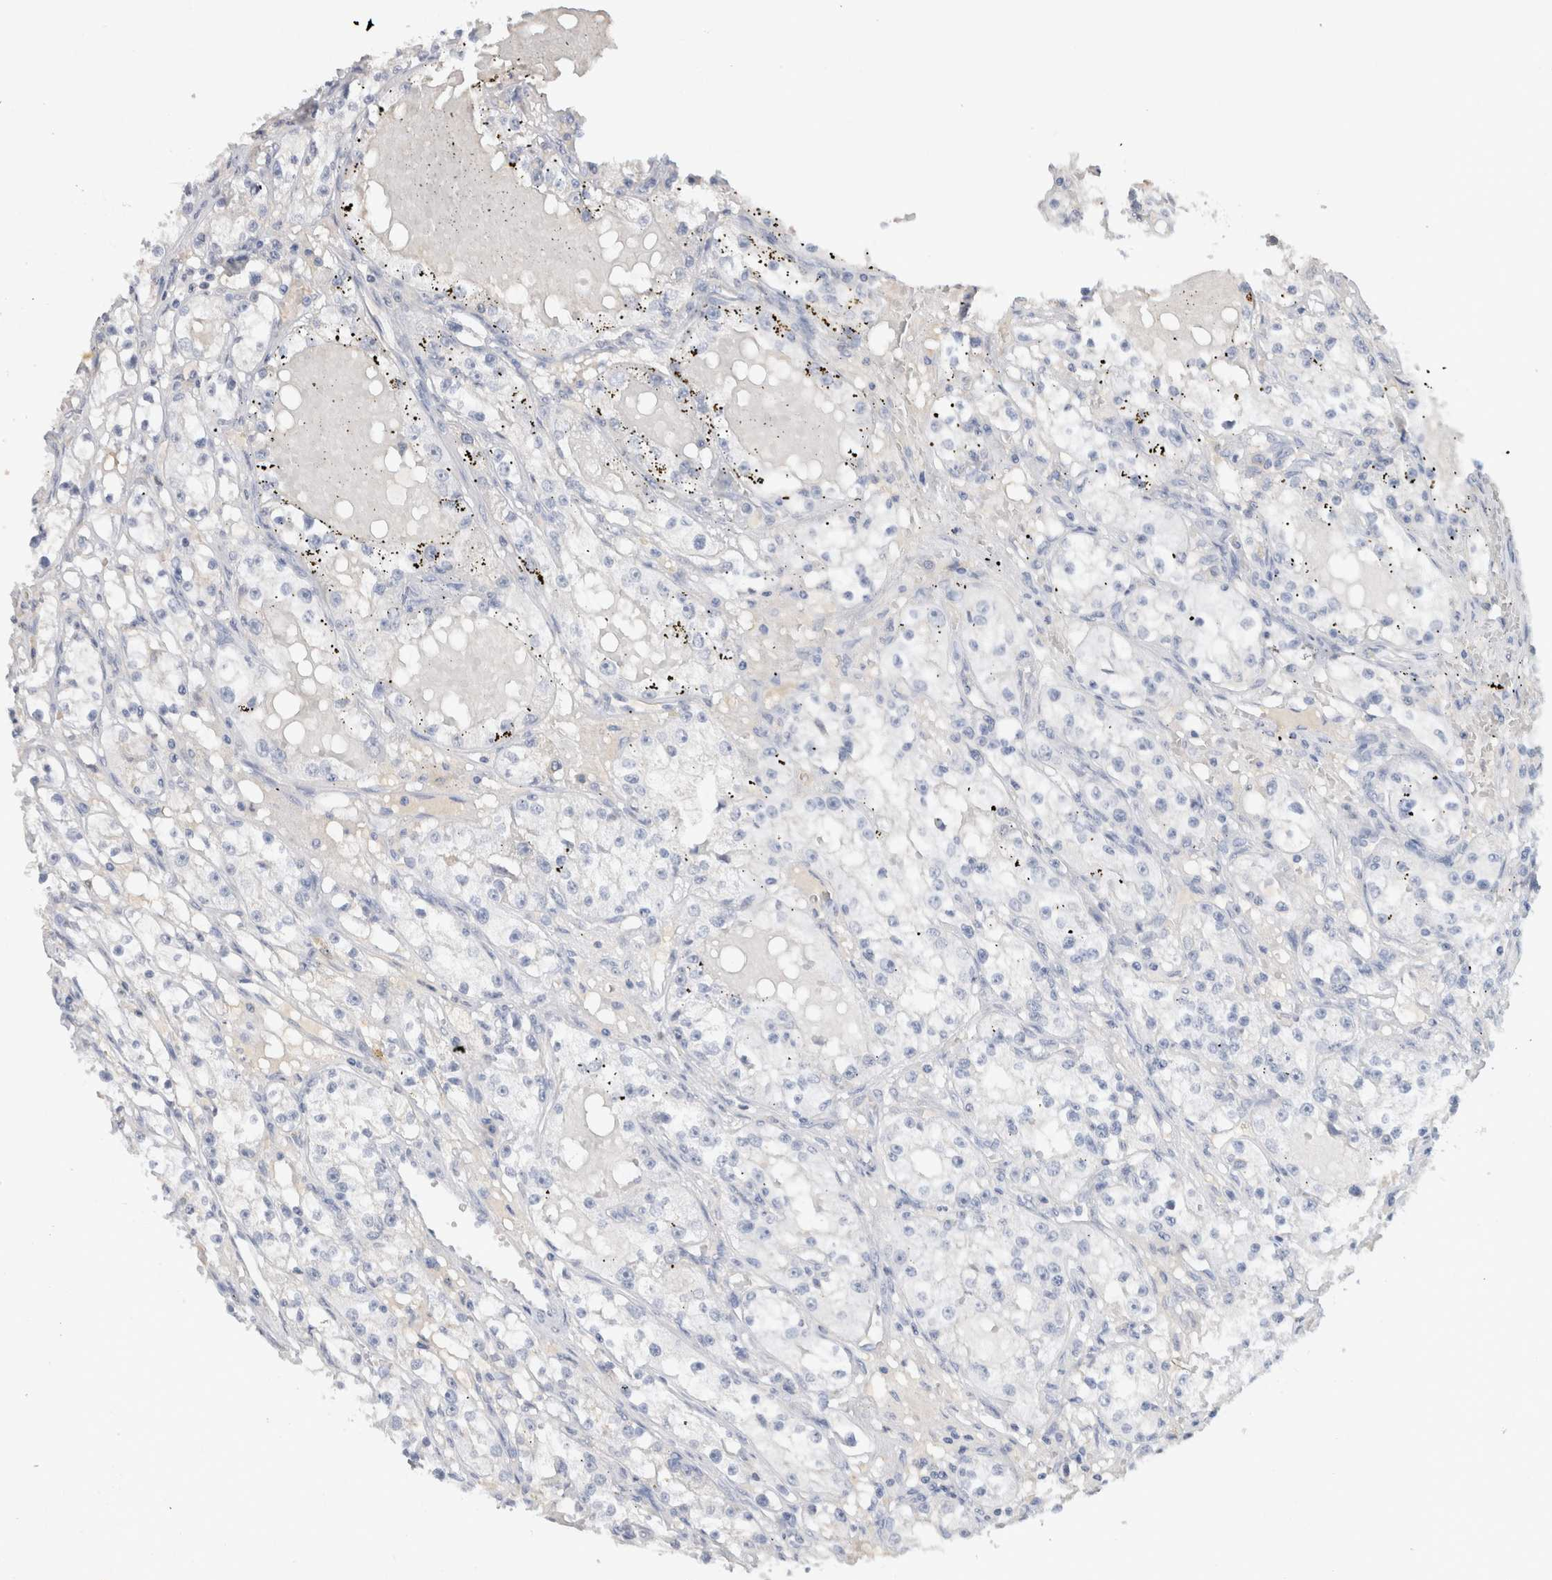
{"staining": {"intensity": "negative", "quantity": "none", "location": "none"}, "tissue": "renal cancer", "cell_type": "Tumor cells", "image_type": "cancer", "snomed": [{"axis": "morphology", "description": "Adenocarcinoma, NOS"}, {"axis": "topography", "description": "Kidney"}], "caption": "High magnification brightfield microscopy of renal adenocarcinoma stained with DAB (brown) and counterstained with hematoxylin (blue): tumor cells show no significant expression.", "gene": "SCGB1A1", "patient": {"sex": "male", "age": 56}}